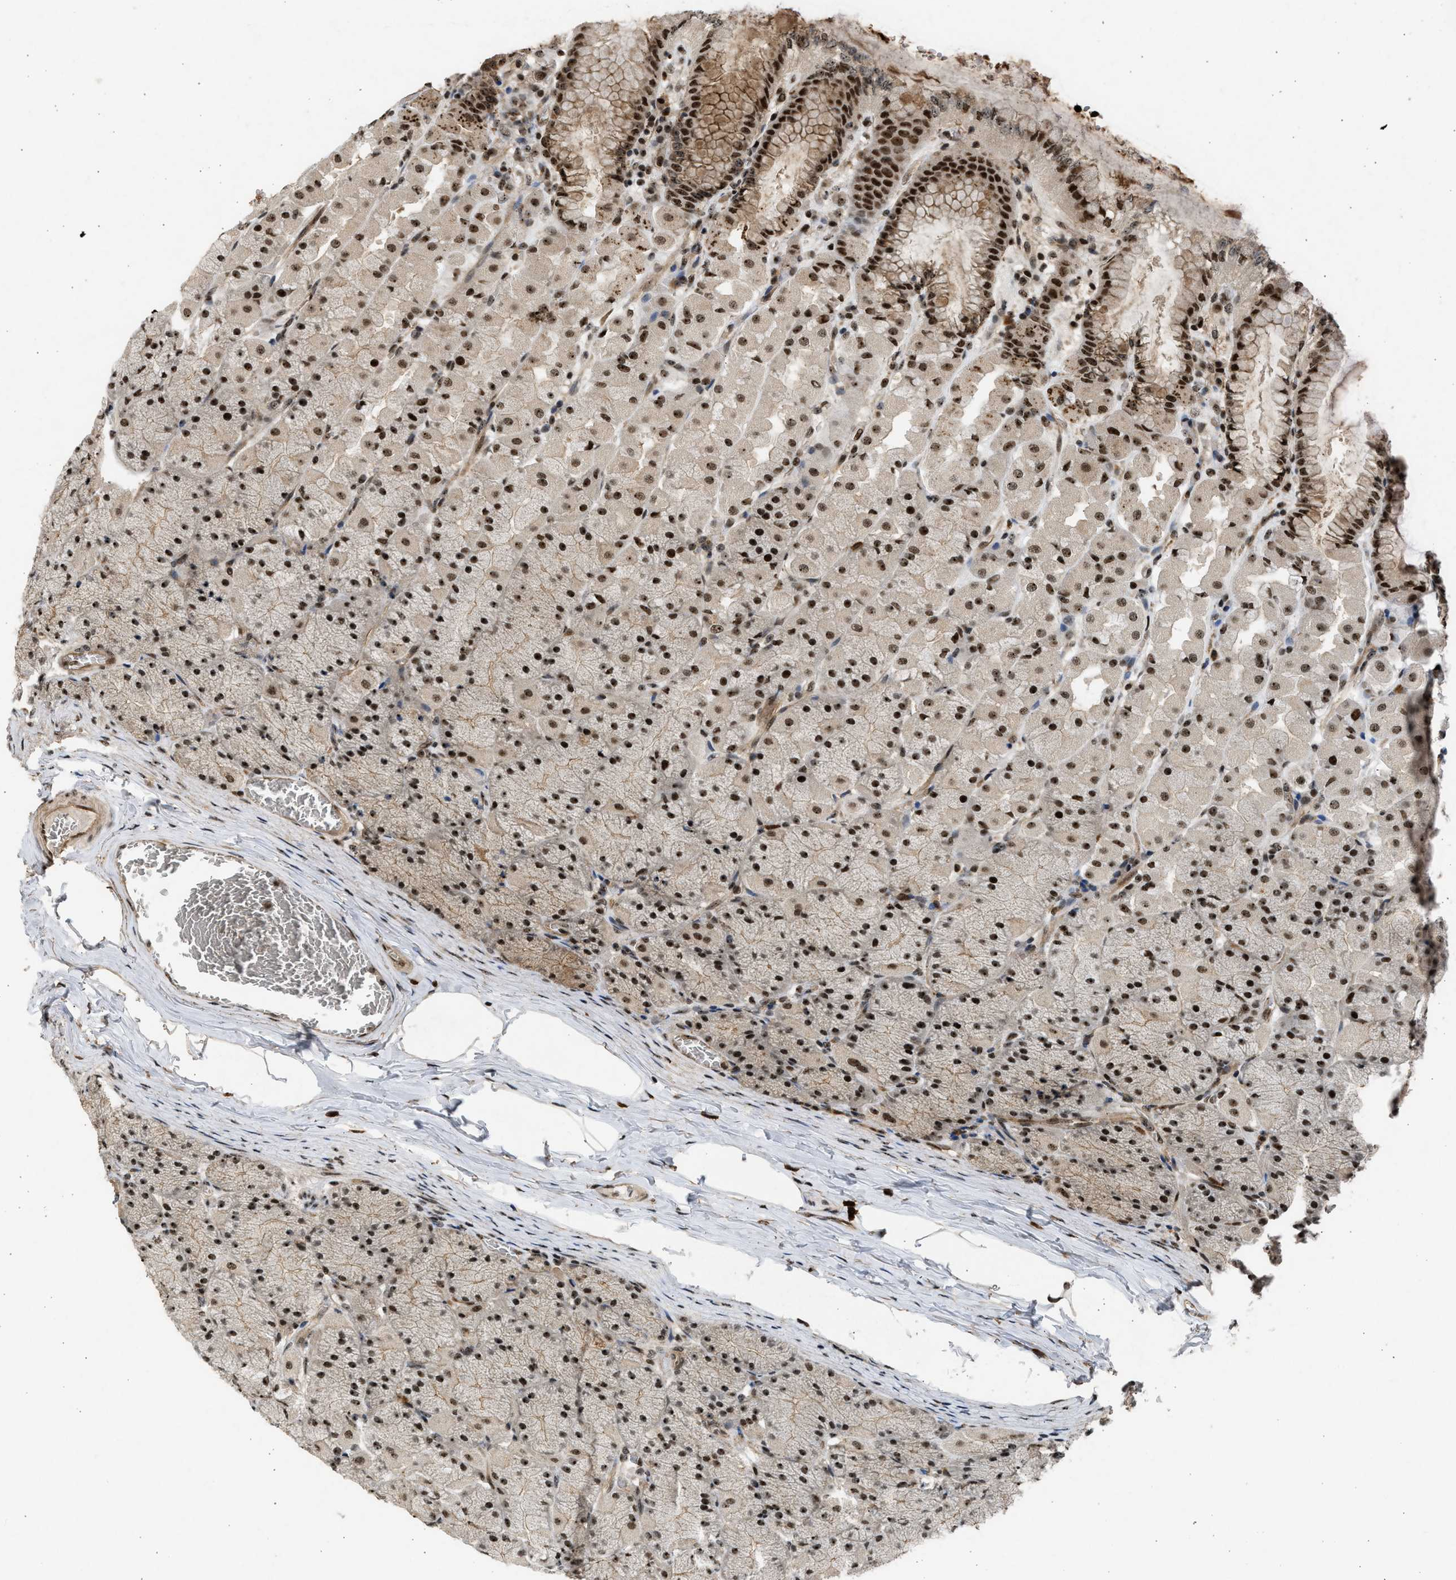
{"staining": {"intensity": "strong", "quantity": ">75%", "location": "cytoplasmic/membranous,nuclear"}, "tissue": "stomach", "cell_type": "Glandular cells", "image_type": "normal", "snomed": [{"axis": "morphology", "description": "Normal tissue, NOS"}, {"axis": "topography", "description": "Stomach, upper"}], "caption": "Protein analysis of benign stomach reveals strong cytoplasmic/membranous,nuclear staining in about >75% of glandular cells.", "gene": "TFDP2", "patient": {"sex": "female", "age": 56}}